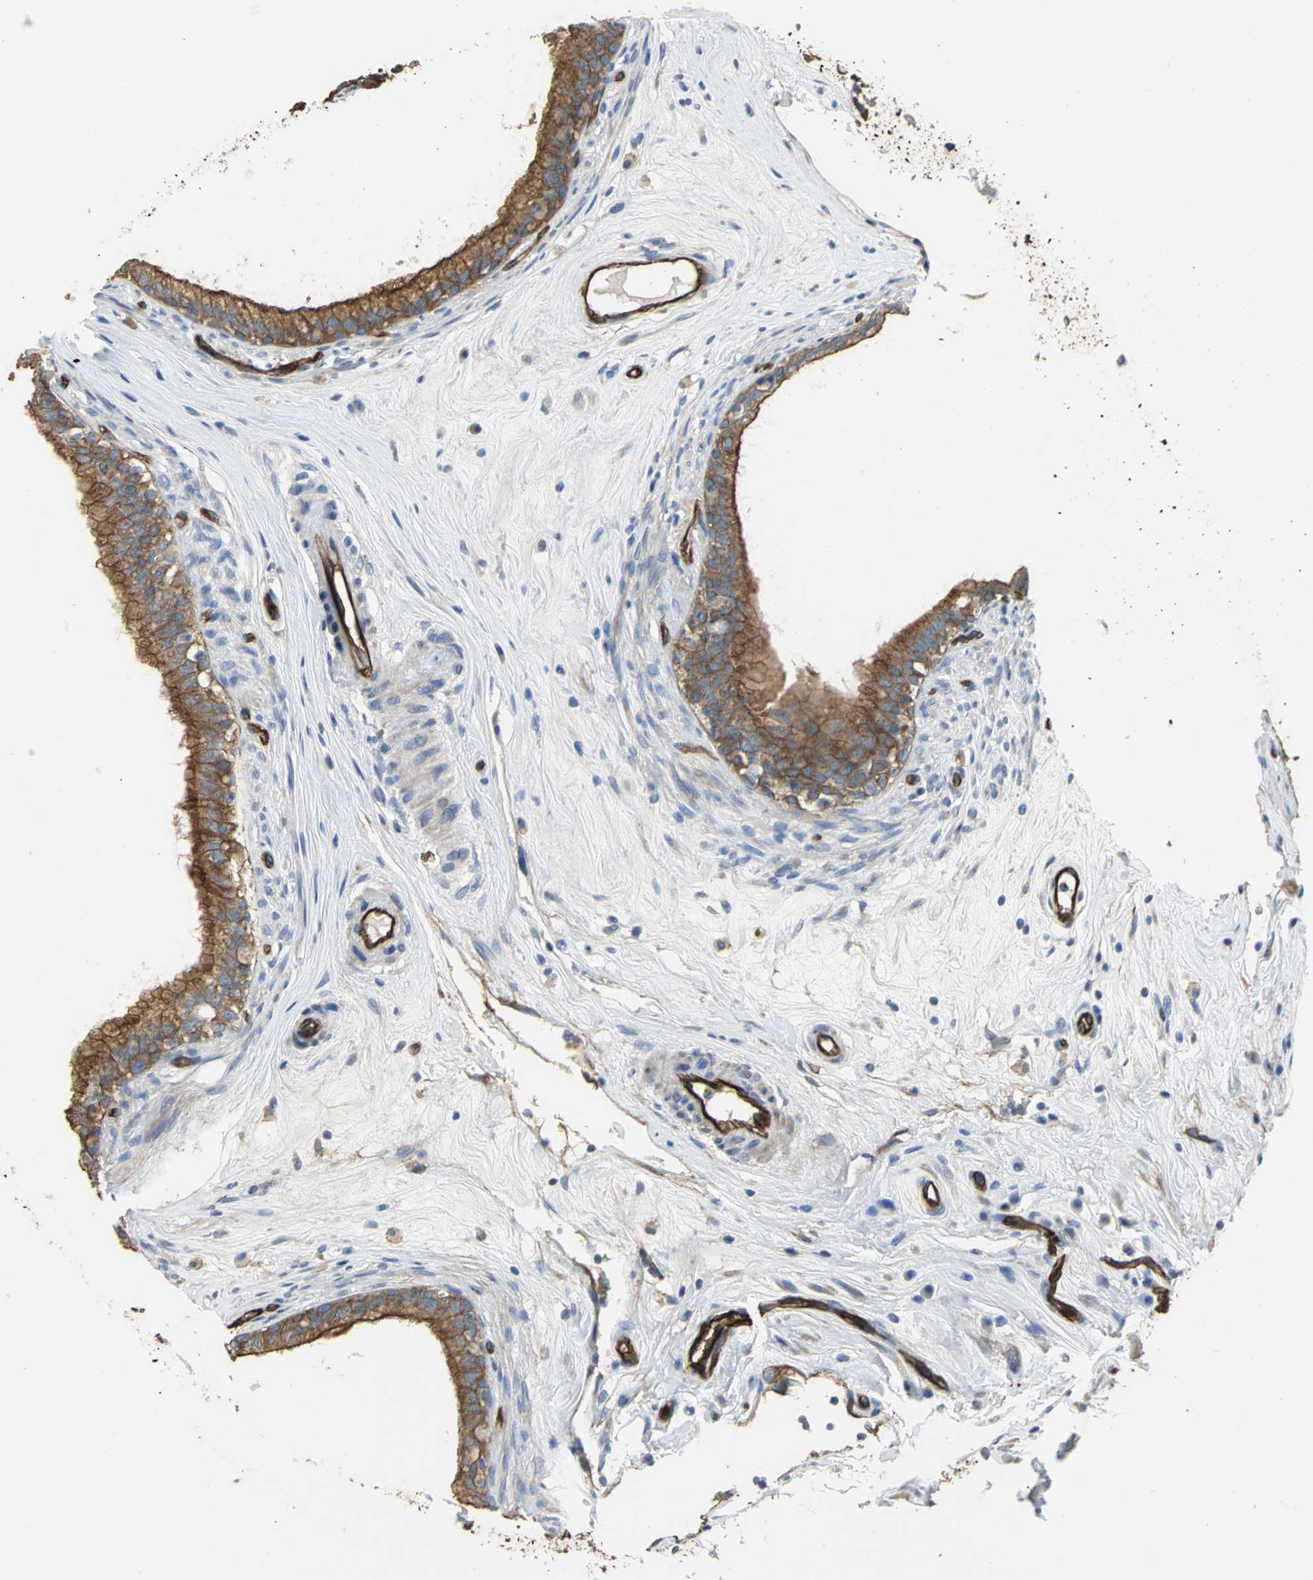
{"staining": {"intensity": "strong", "quantity": ">75%", "location": "cytoplasmic/membranous"}, "tissue": "epididymis", "cell_type": "Glandular cells", "image_type": "normal", "snomed": [{"axis": "morphology", "description": "Normal tissue, NOS"}, {"axis": "morphology", "description": "Inflammation, NOS"}, {"axis": "topography", "description": "Epididymis"}], "caption": "Immunohistochemical staining of unremarkable epididymis demonstrates high levels of strong cytoplasmic/membranous positivity in approximately >75% of glandular cells. Immunohistochemistry (ihc) stains the protein of interest in brown and the nuclei are stained blue.", "gene": "FLNB", "patient": {"sex": "male", "age": 84}}